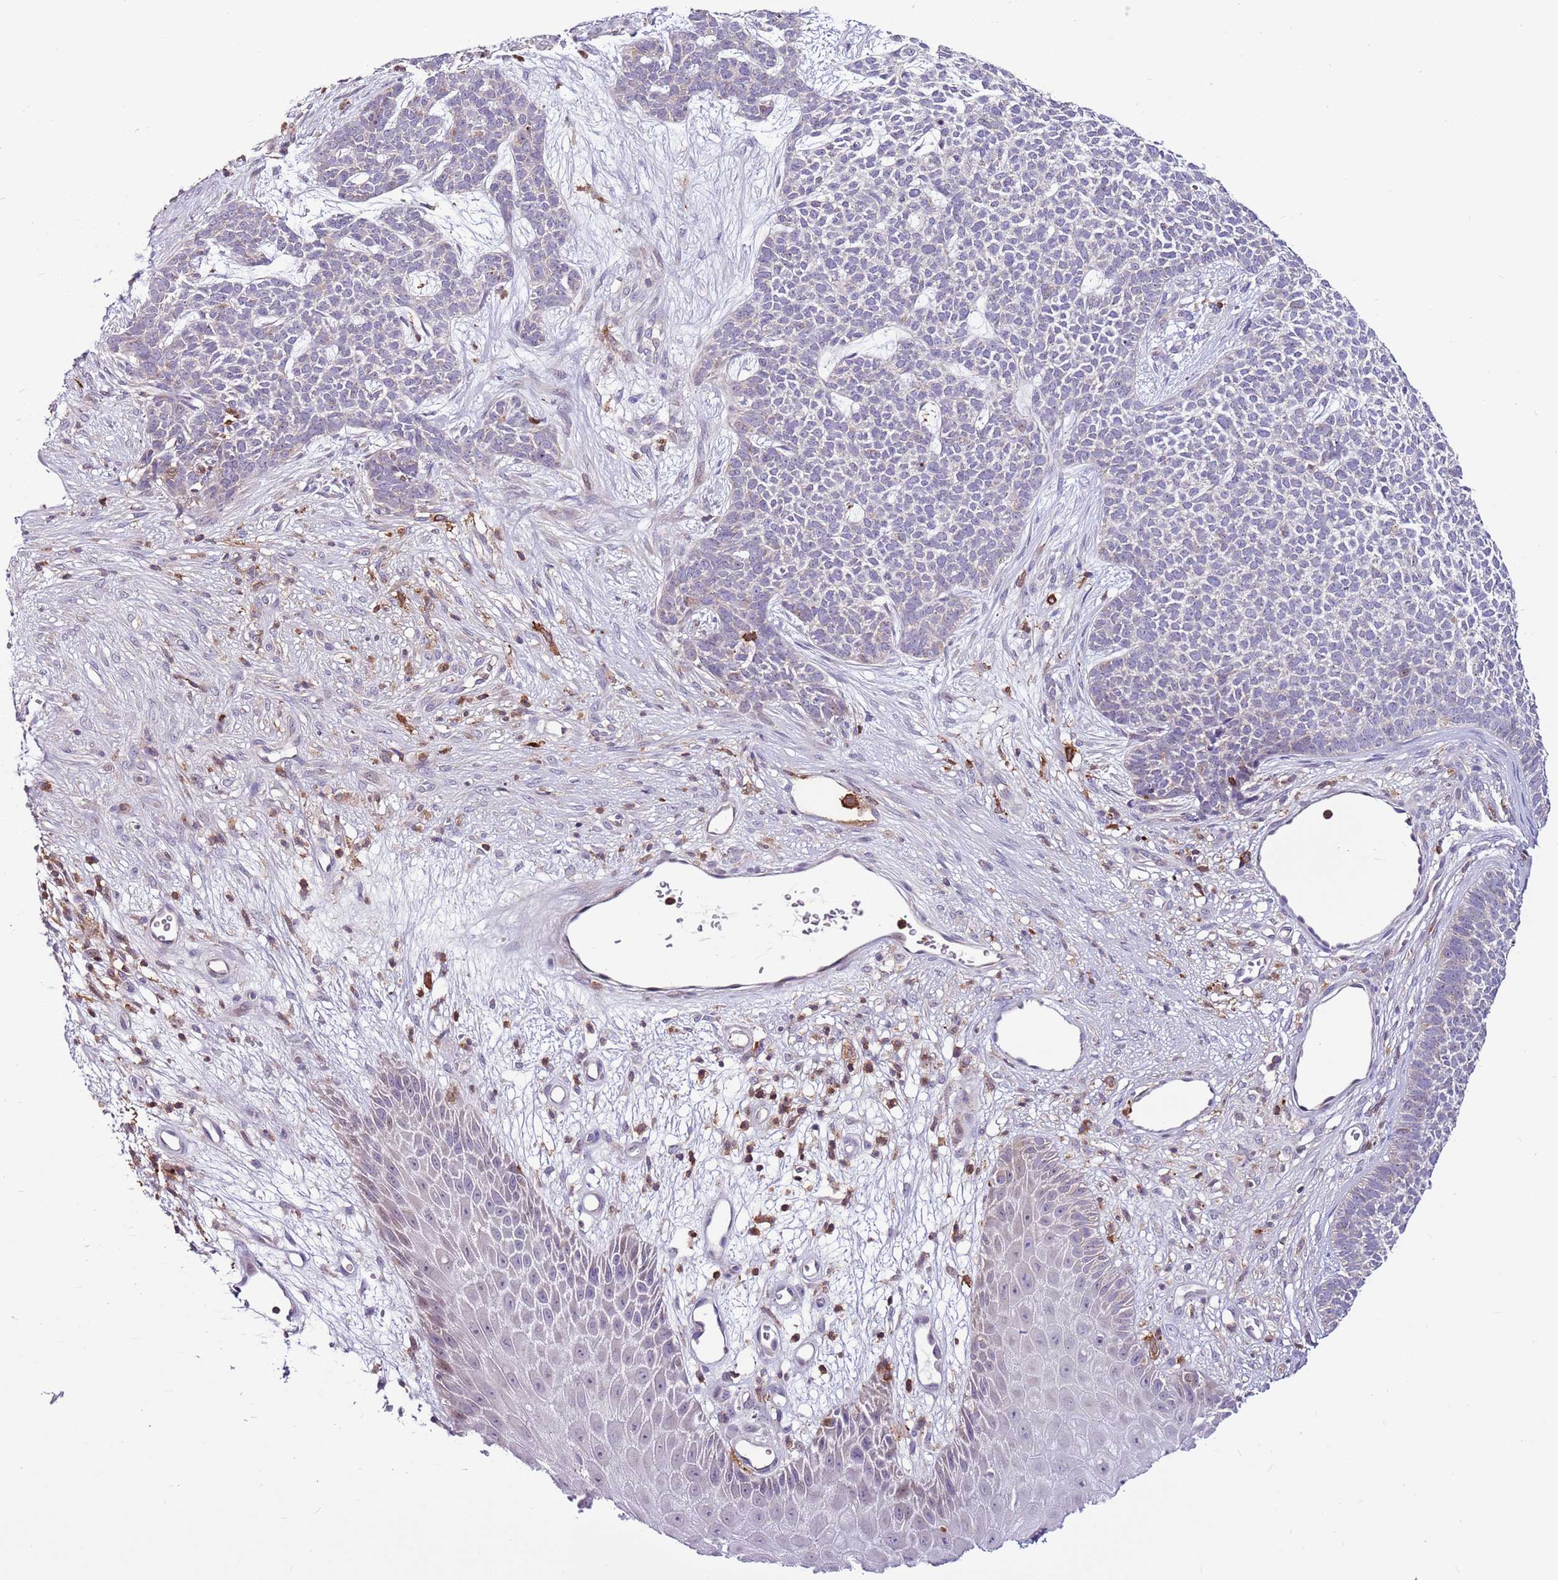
{"staining": {"intensity": "negative", "quantity": "none", "location": "none"}, "tissue": "skin cancer", "cell_type": "Tumor cells", "image_type": "cancer", "snomed": [{"axis": "morphology", "description": "Basal cell carcinoma"}, {"axis": "topography", "description": "Skin"}], "caption": "Skin cancer was stained to show a protein in brown. There is no significant staining in tumor cells.", "gene": "ZSWIM1", "patient": {"sex": "female", "age": 84}}